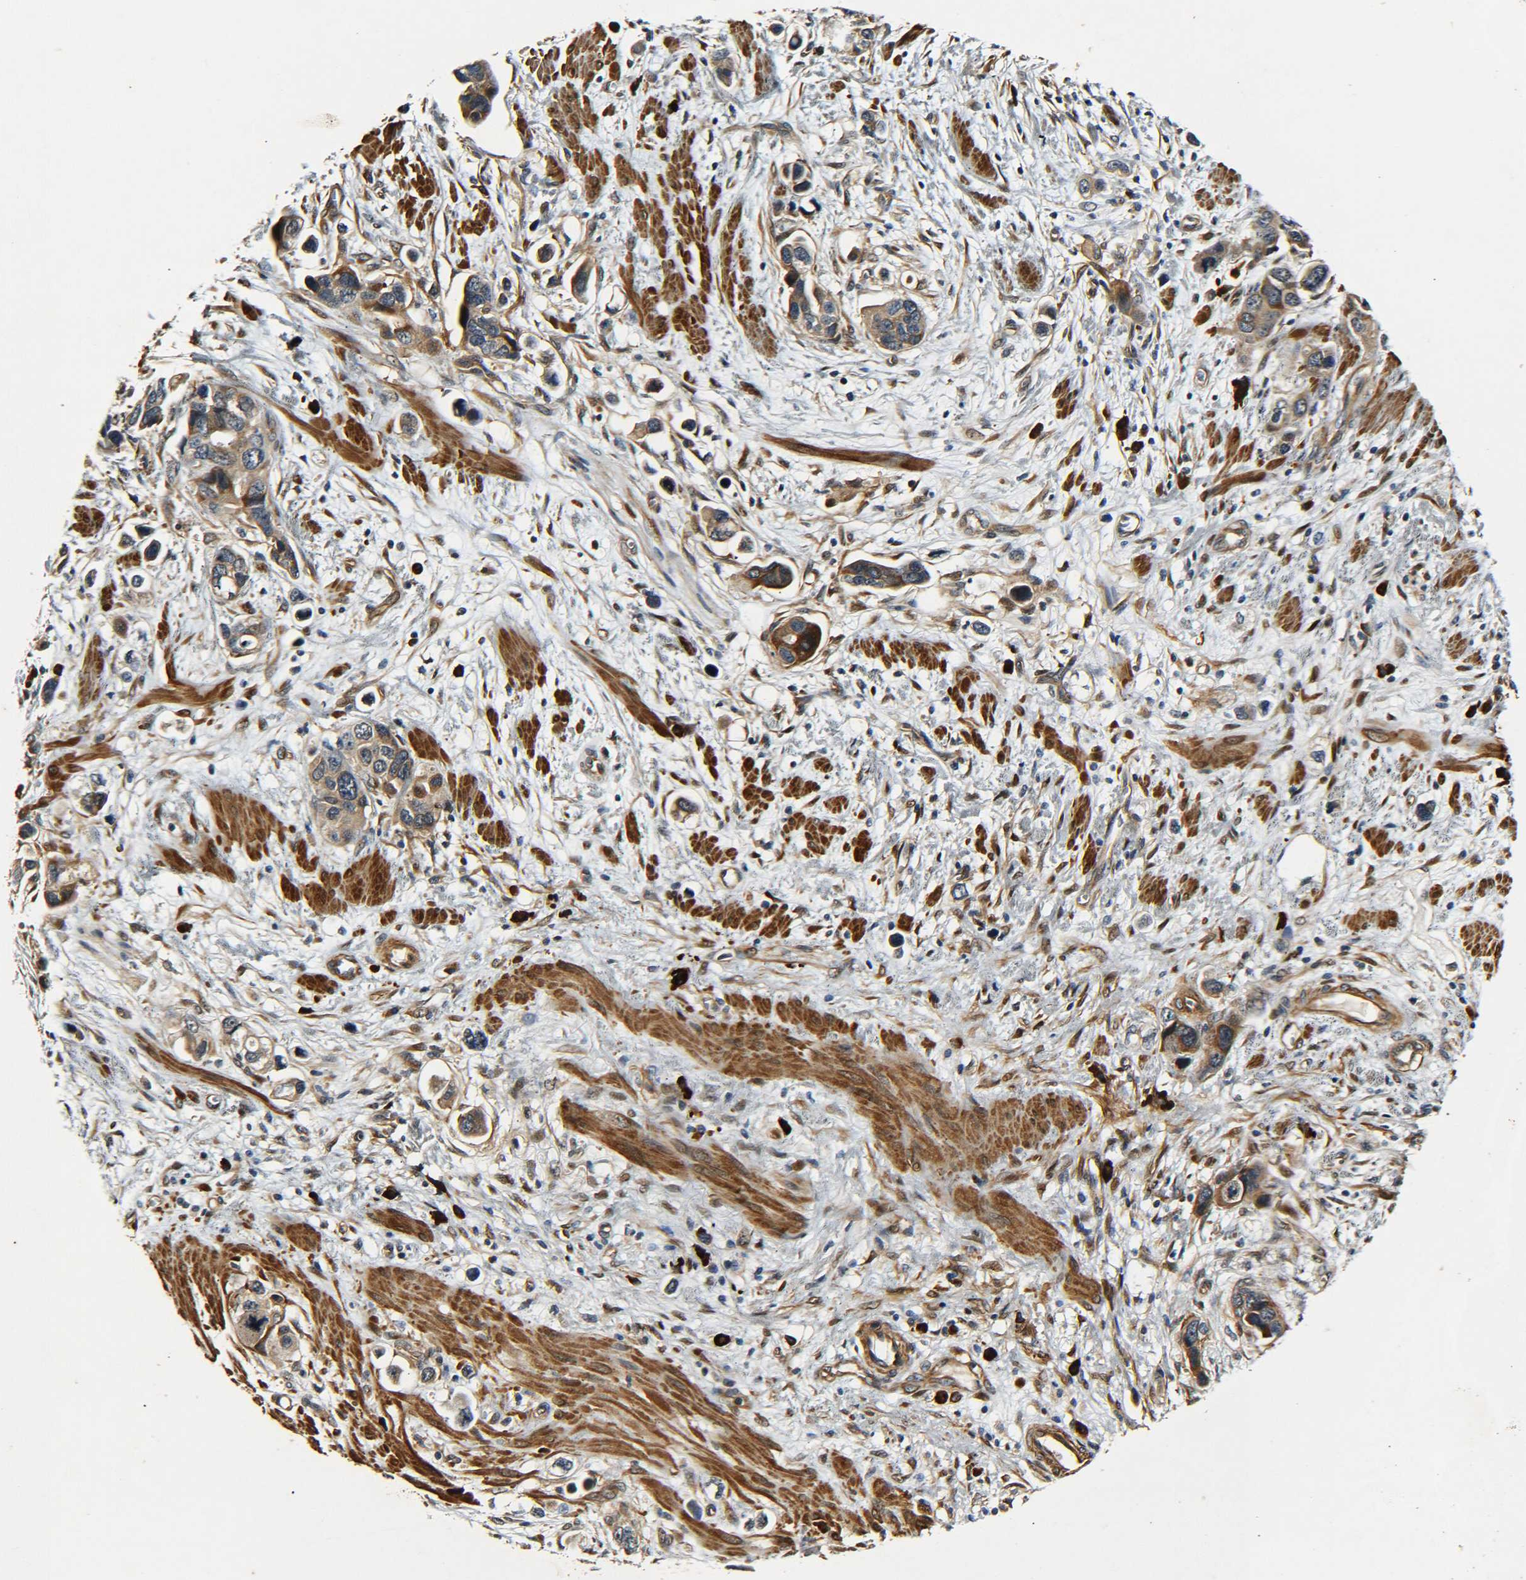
{"staining": {"intensity": "weak", "quantity": ">75%", "location": "cytoplasmic/membranous"}, "tissue": "stomach cancer", "cell_type": "Tumor cells", "image_type": "cancer", "snomed": [{"axis": "morphology", "description": "Adenocarcinoma, NOS"}, {"axis": "topography", "description": "Stomach, lower"}], "caption": "The image shows staining of adenocarcinoma (stomach), revealing weak cytoplasmic/membranous protein staining (brown color) within tumor cells. (Brightfield microscopy of DAB IHC at high magnification).", "gene": "MEIS1", "patient": {"sex": "female", "age": 93}}